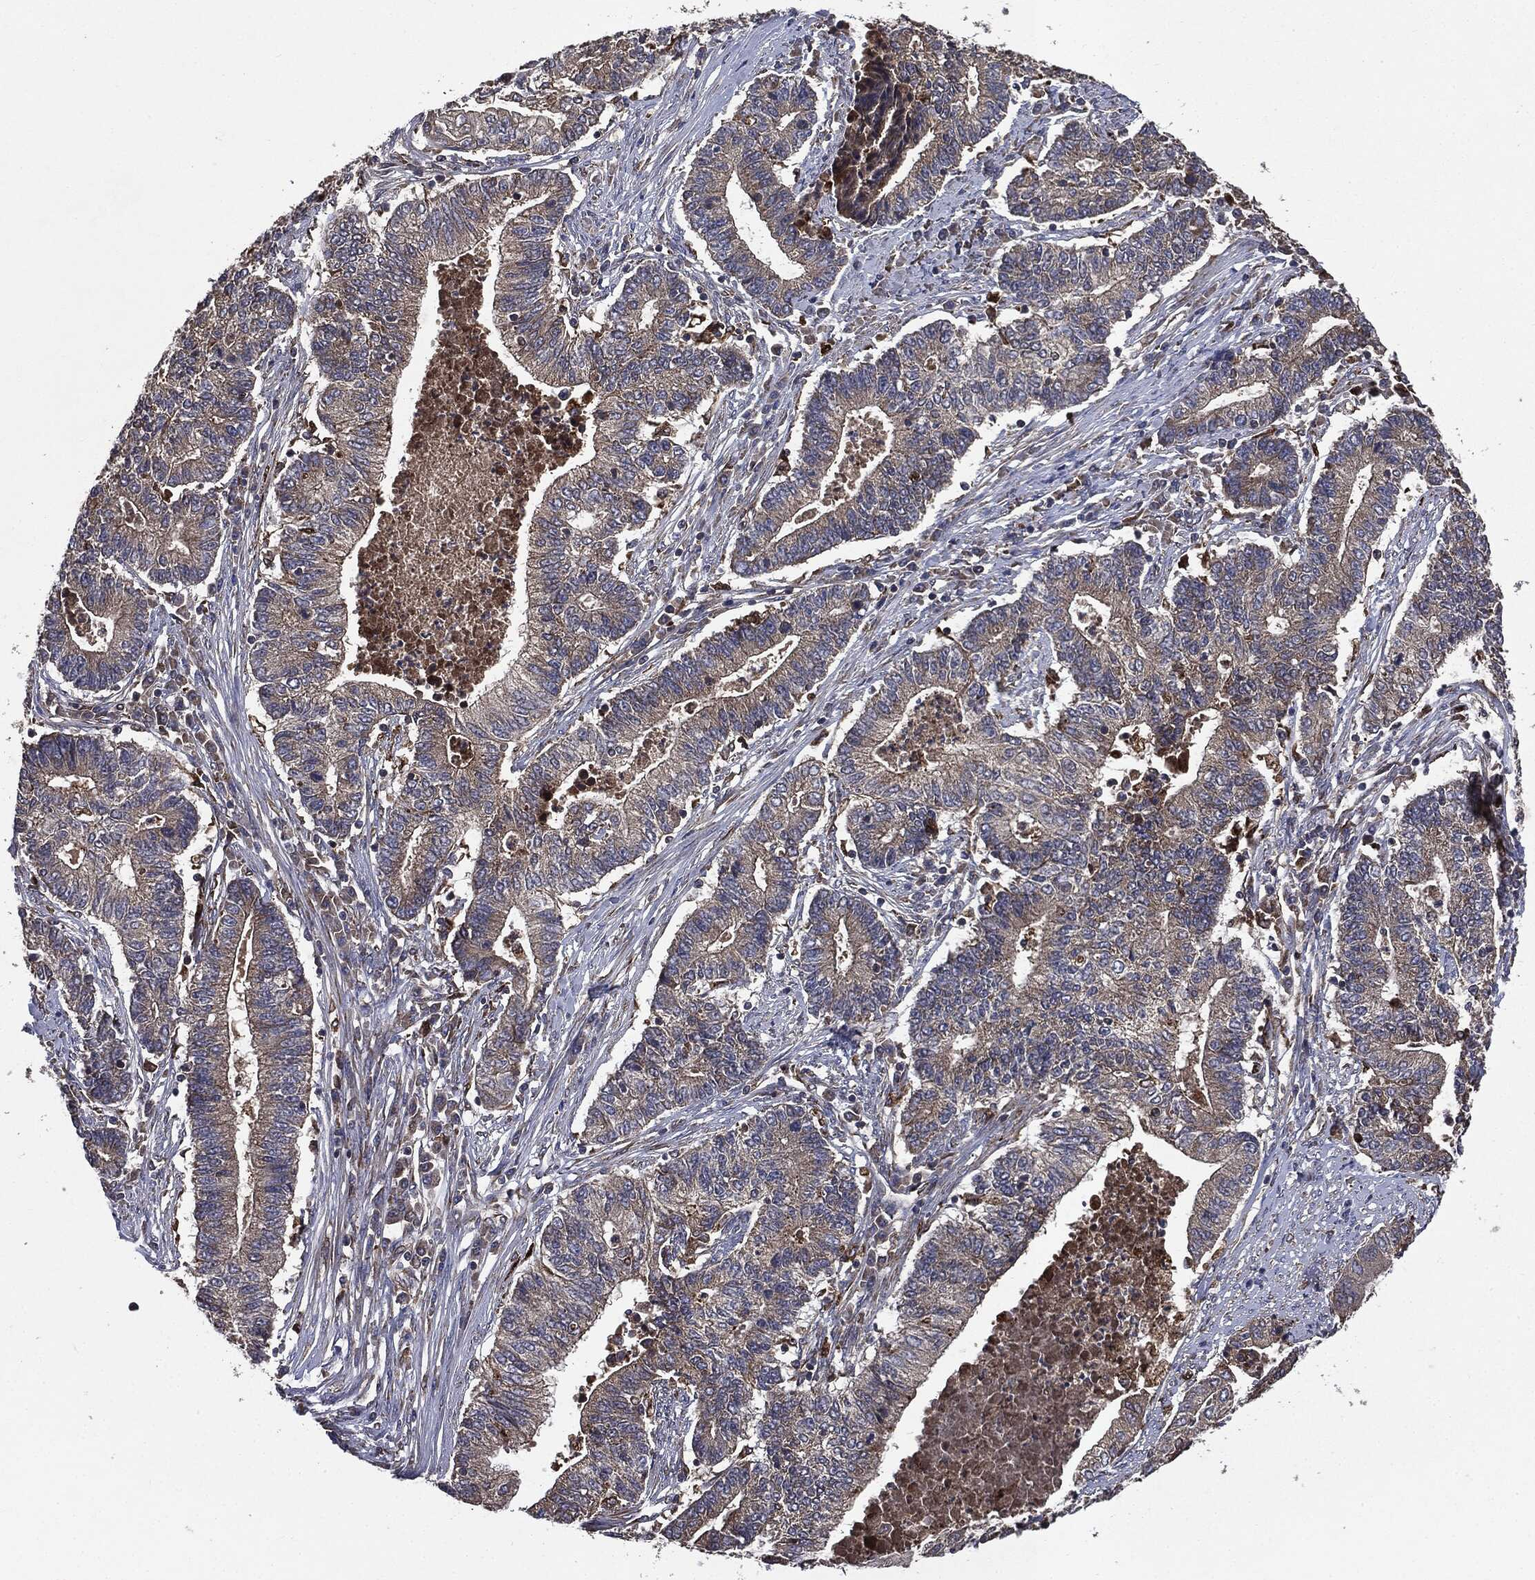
{"staining": {"intensity": "moderate", "quantity": "25%-75%", "location": "cytoplasmic/membranous"}, "tissue": "endometrial cancer", "cell_type": "Tumor cells", "image_type": "cancer", "snomed": [{"axis": "morphology", "description": "Adenocarcinoma, NOS"}, {"axis": "topography", "description": "Uterus"}, {"axis": "topography", "description": "Endometrium"}], "caption": "Protein staining of endometrial cancer (adenocarcinoma) tissue shows moderate cytoplasmic/membranous positivity in approximately 25%-75% of tumor cells.", "gene": "PLOD3", "patient": {"sex": "female", "age": 54}}